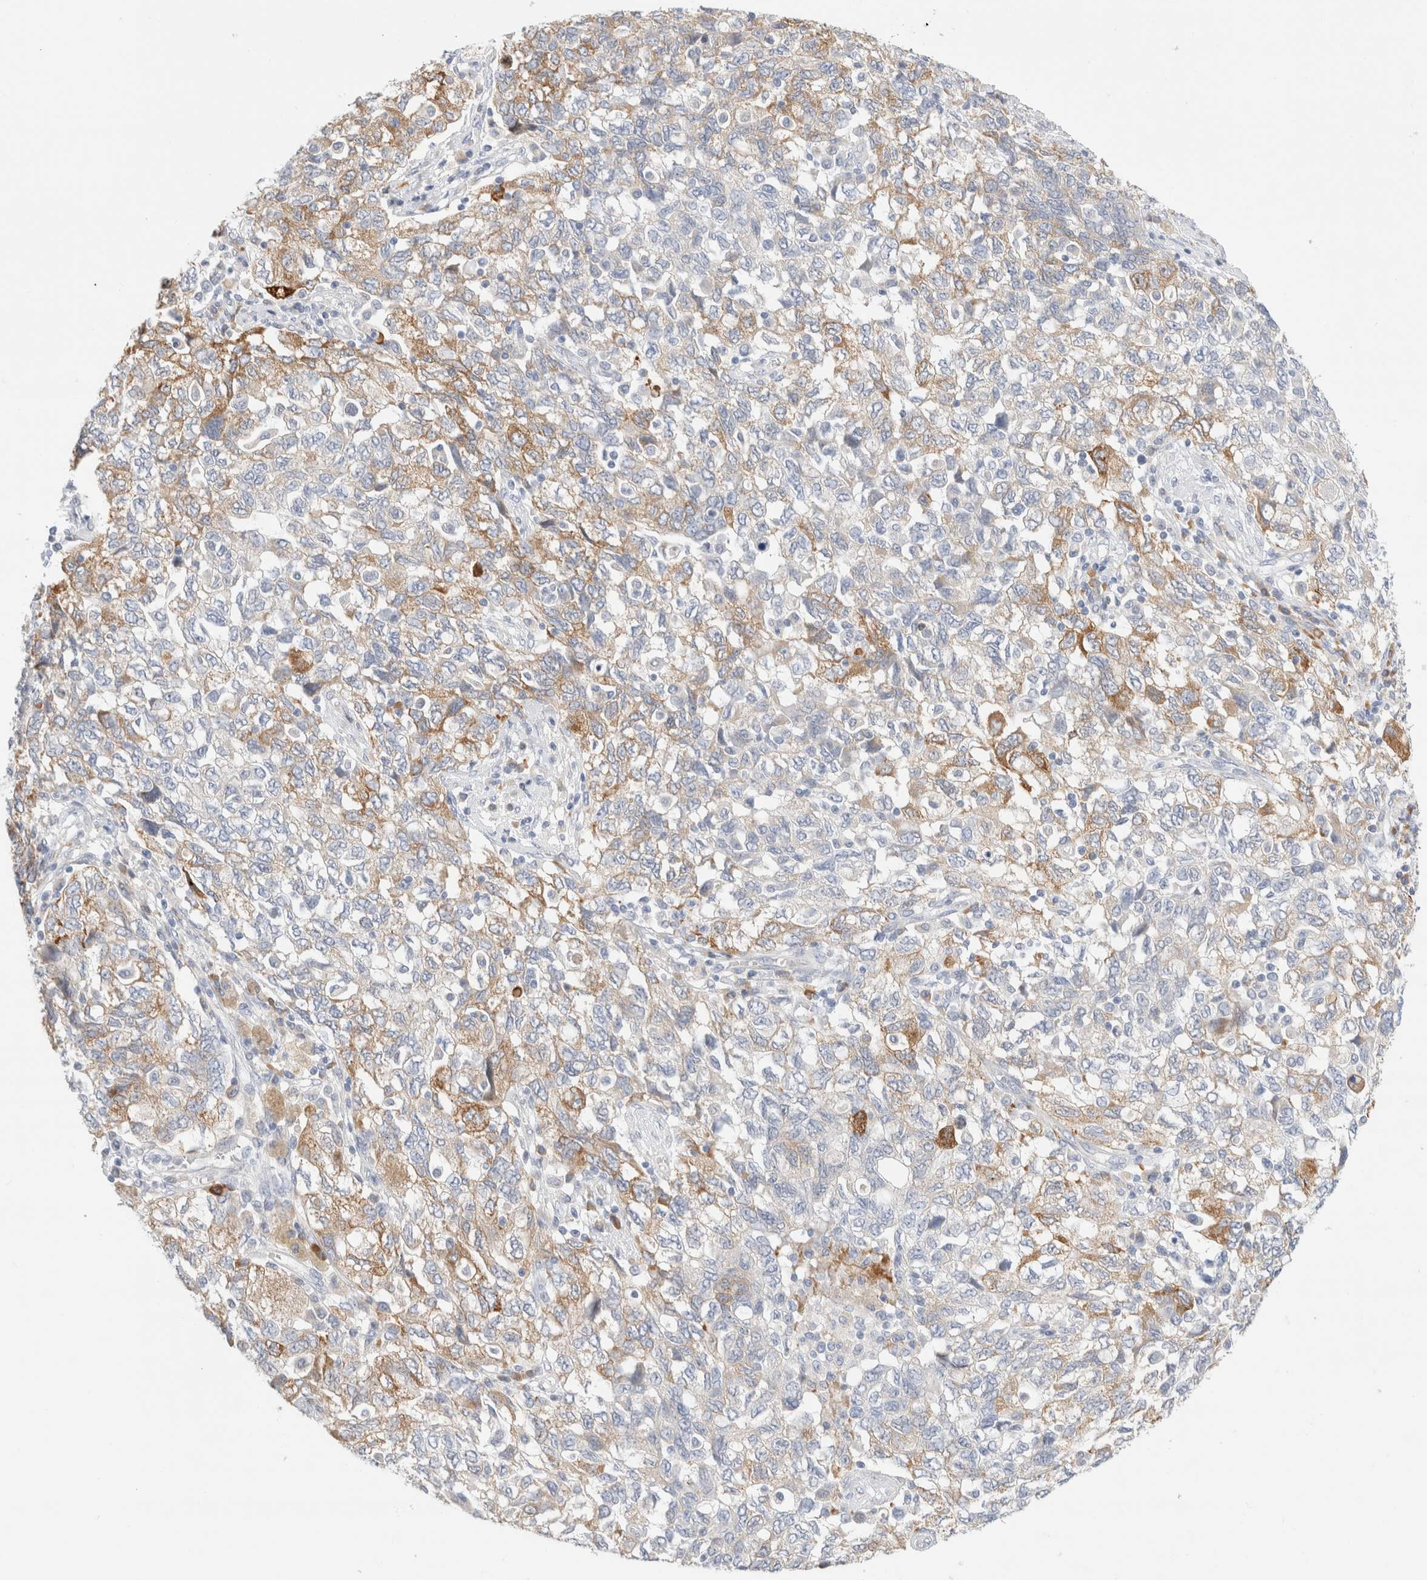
{"staining": {"intensity": "moderate", "quantity": "25%-75%", "location": "cytoplasmic/membranous"}, "tissue": "ovarian cancer", "cell_type": "Tumor cells", "image_type": "cancer", "snomed": [{"axis": "morphology", "description": "Carcinoma, NOS"}, {"axis": "morphology", "description": "Cystadenocarcinoma, serous, NOS"}, {"axis": "topography", "description": "Ovary"}], "caption": "The photomicrograph shows staining of serous cystadenocarcinoma (ovarian), revealing moderate cytoplasmic/membranous protein staining (brown color) within tumor cells.", "gene": "CSK", "patient": {"sex": "female", "age": 69}}